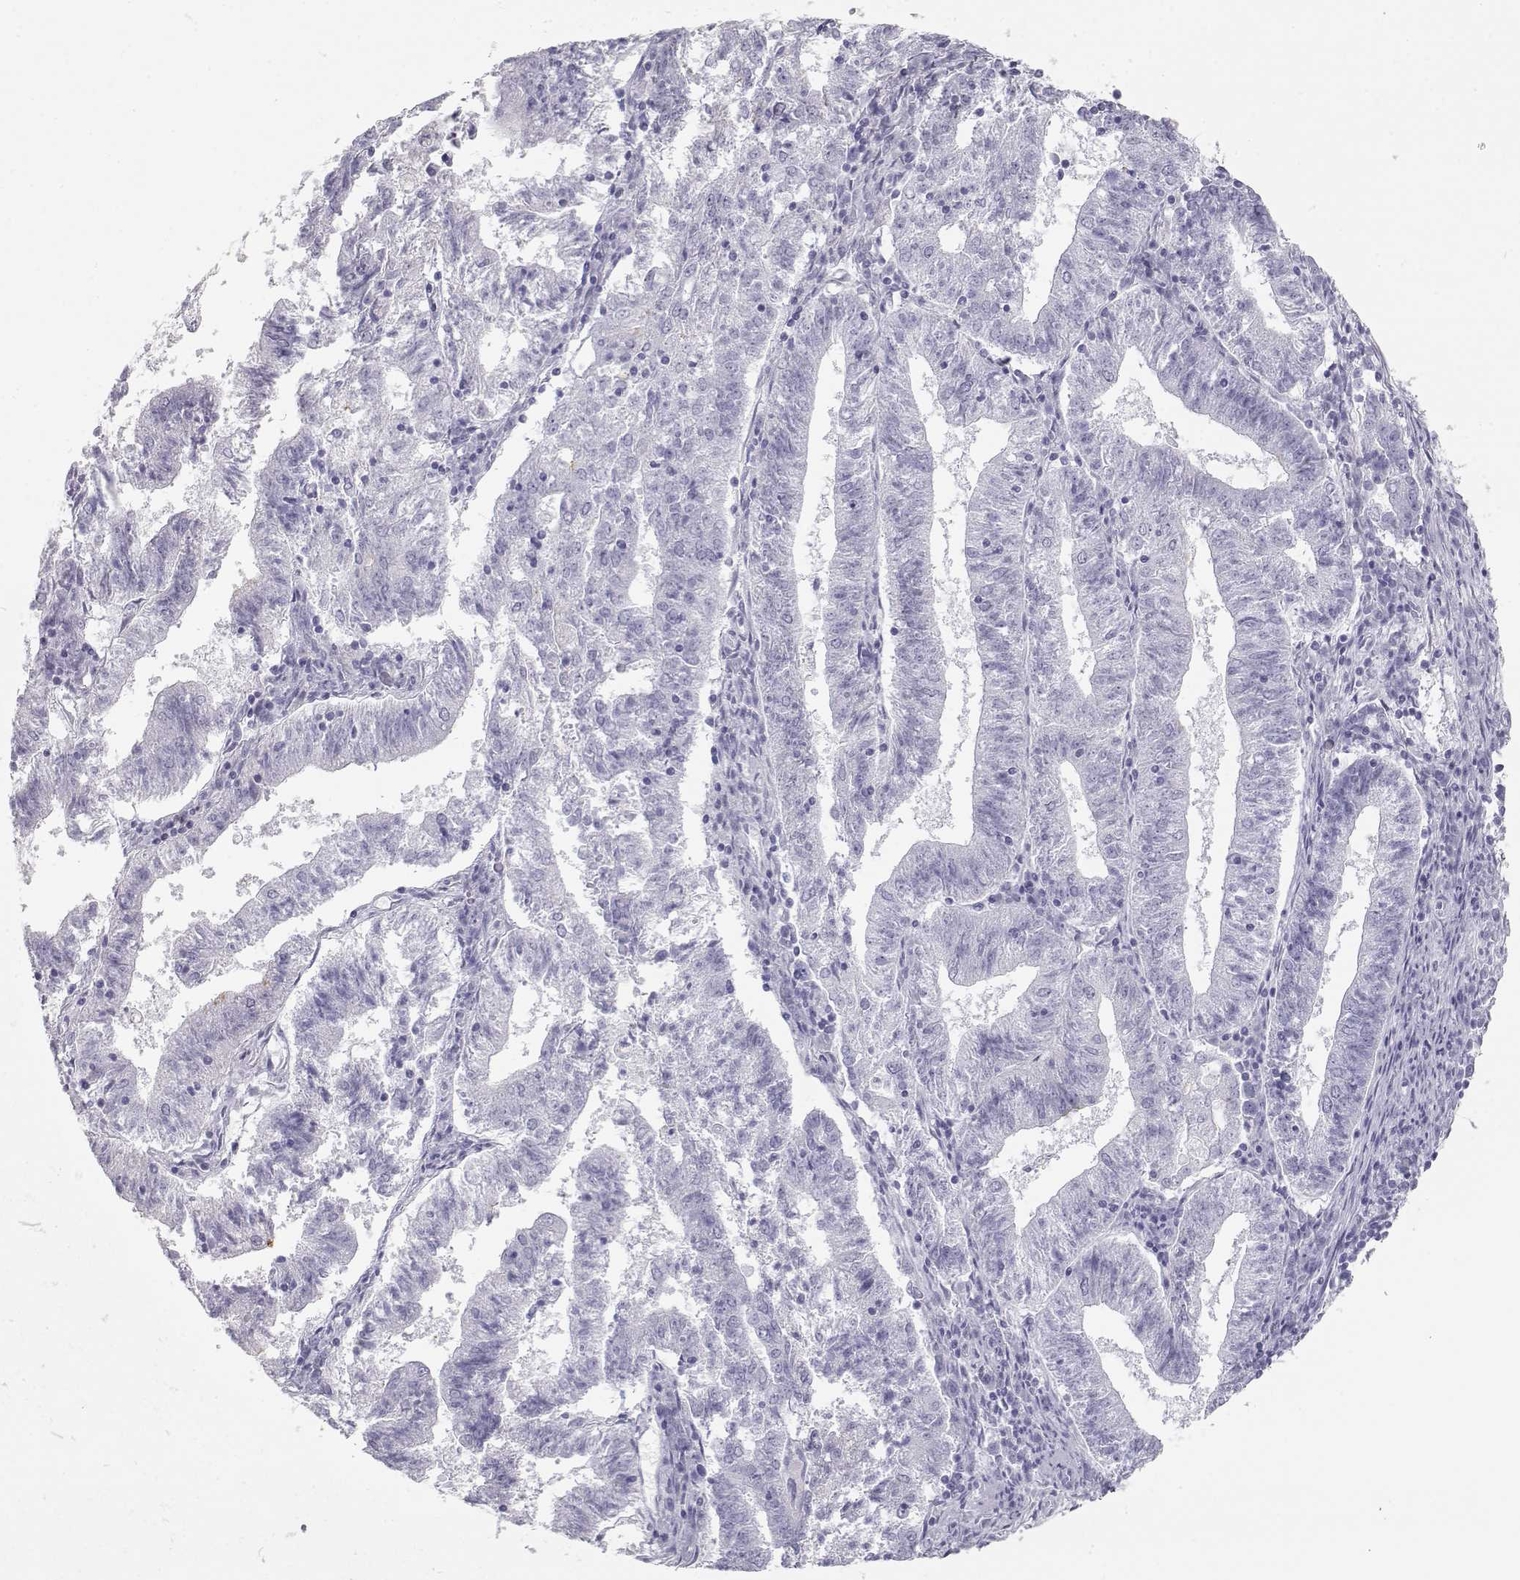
{"staining": {"intensity": "negative", "quantity": "none", "location": "none"}, "tissue": "endometrial cancer", "cell_type": "Tumor cells", "image_type": "cancer", "snomed": [{"axis": "morphology", "description": "Adenocarcinoma, NOS"}, {"axis": "topography", "description": "Endometrium"}], "caption": "An image of human endometrial adenocarcinoma is negative for staining in tumor cells.", "gene": "TKTL1", "patient": {"sex": "female", "age": 82}}